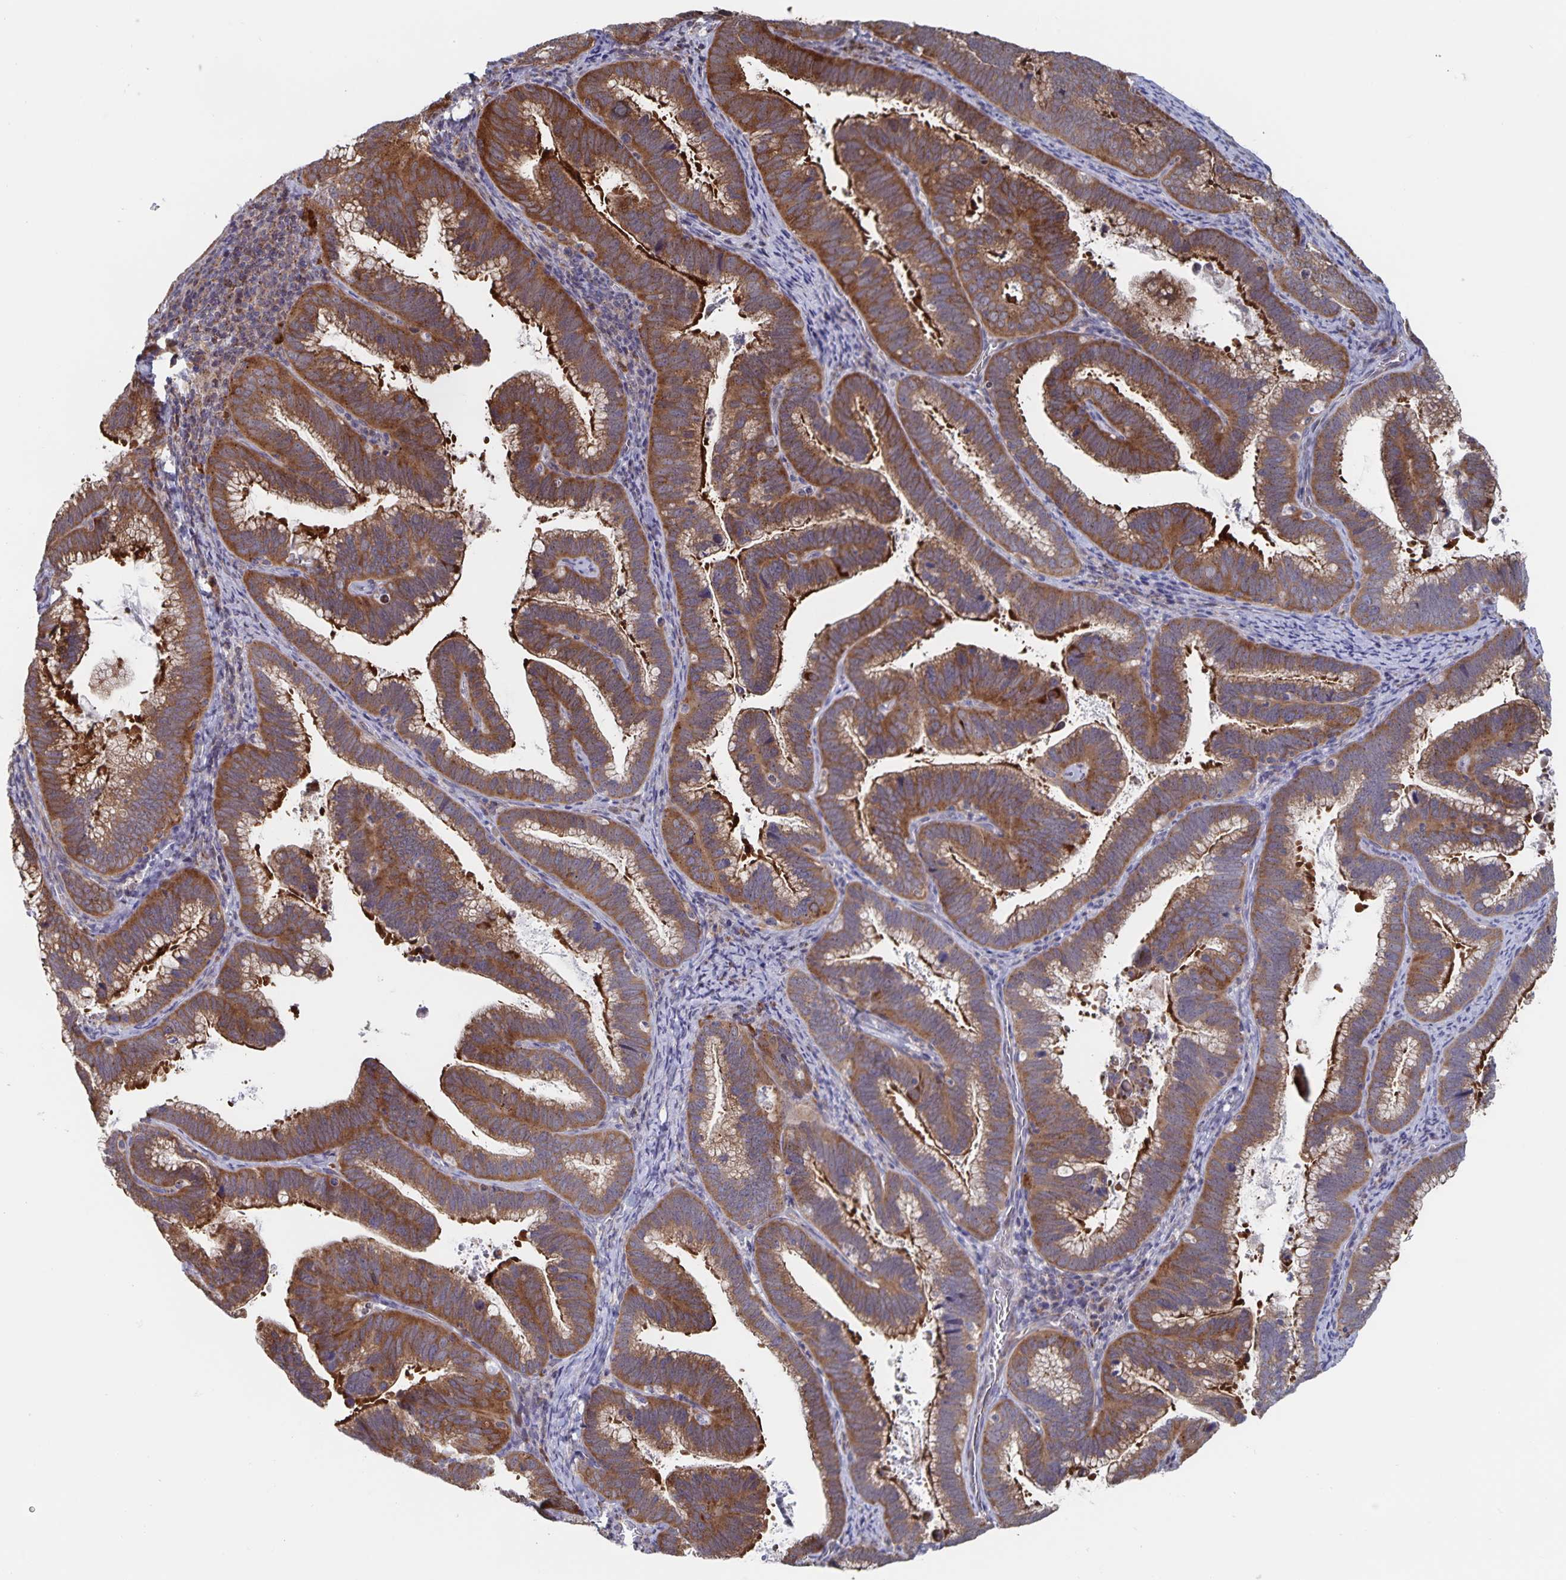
{"staining": {"intensity": "strong", "quantity": ">75%", "location": "cytoplasmic/membranous"}, "tissue": "cervical cancer", "cell_type": "Tumor cells", "image_type": "cancer", "snomed": [{"axis": "morphology", "description": "Adenocarcinoma, NOS"}, {"axis": "topography", "description": "Cervix"}], "caption": "Immunohistochemistry (IHC) (DAB) staining of cervical cancer shows strong cytoplasmic/membranous protein positivity in approximately >75% of tumor cells. Using DAB (3,3'-diaminobenzidine) (brown) and hematoxylin (blue) stains, captured at high magnification using brightfield microscopy.", "gene": "ACACA", "patient": {"sex": "female", "age": 61}}